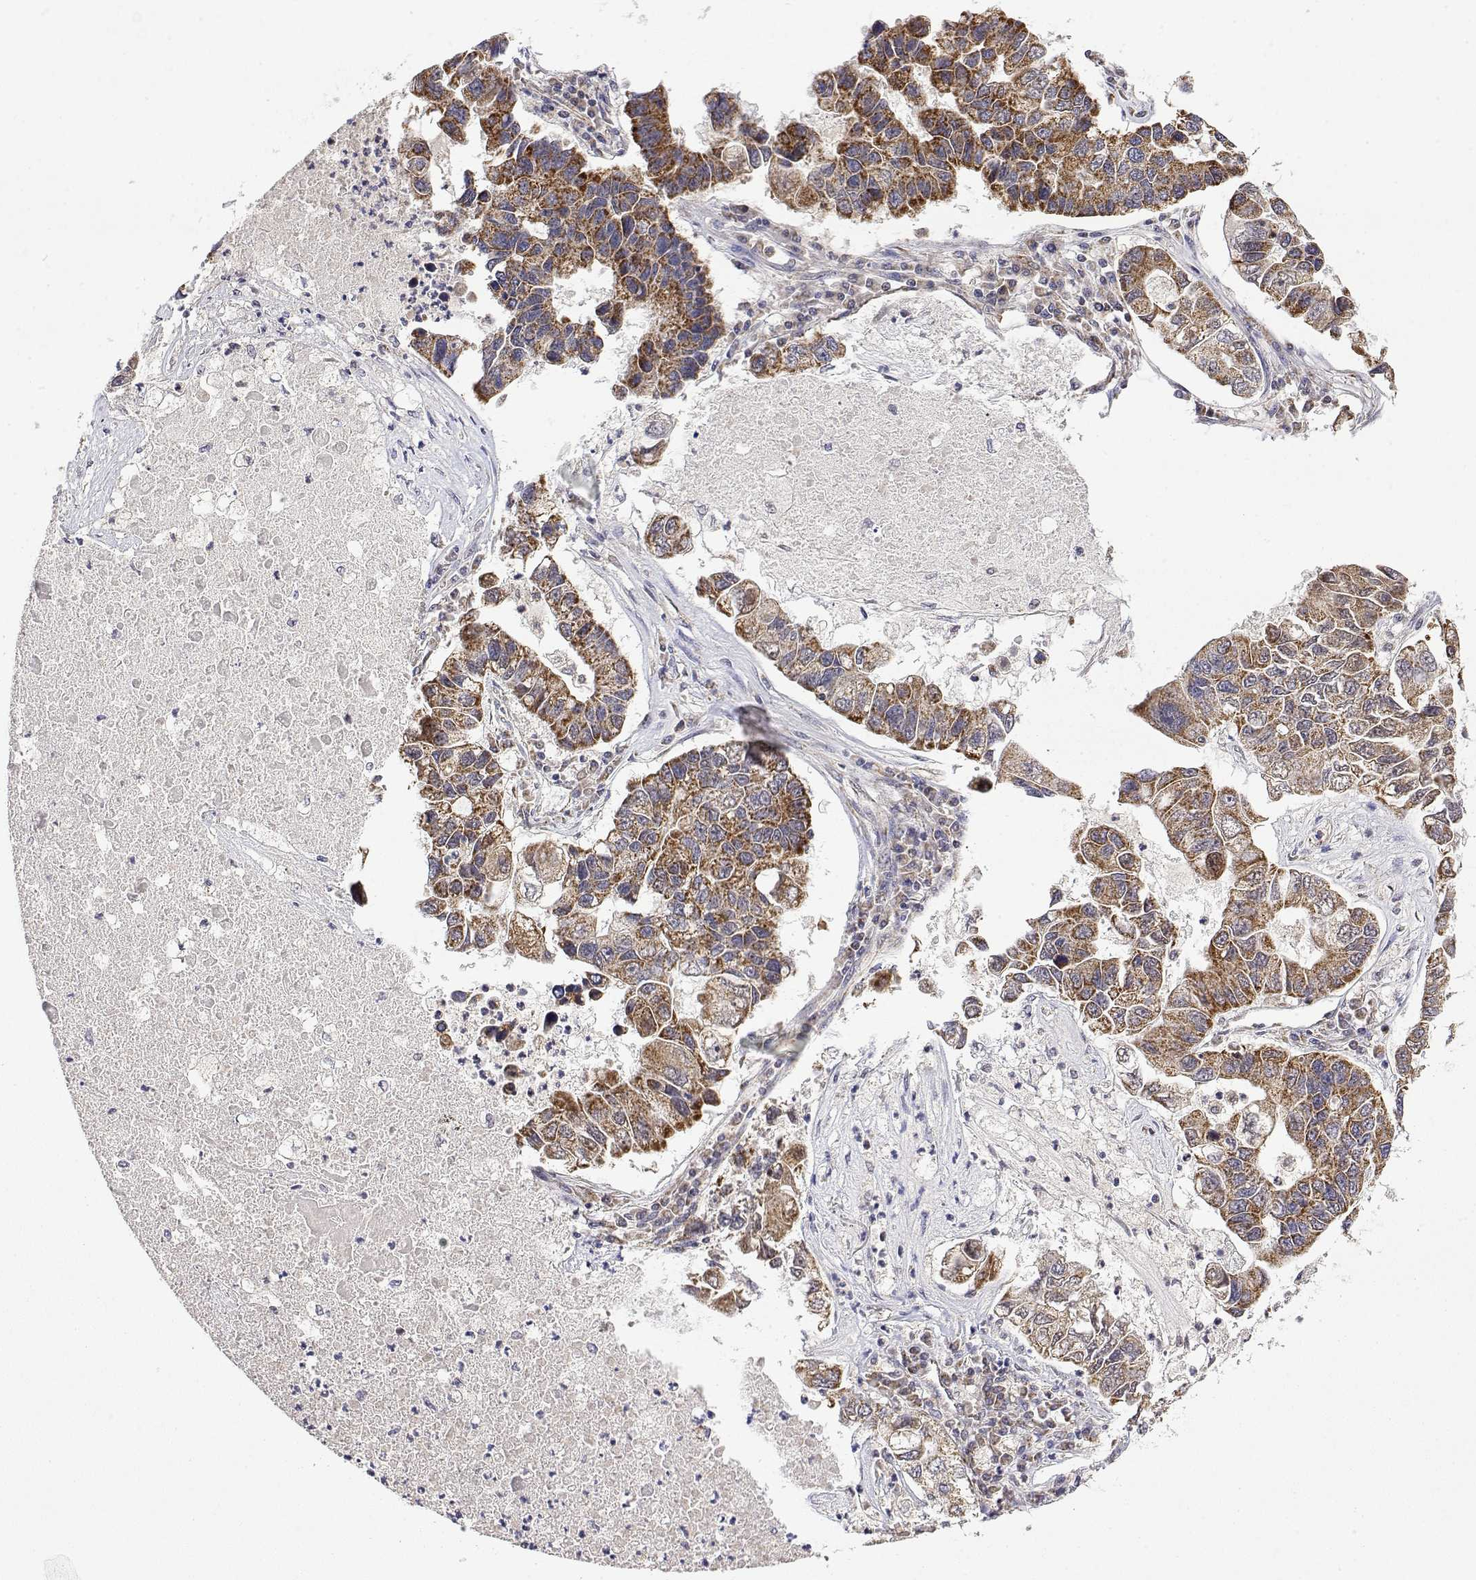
{"staining": {"intensity": "moderate", "quantity": ">75%", "location": "cytoplasmic/membranous"}, "tissue": "lung cancer", "cell_type": "Tumor cells", "image_type": "cancer", "snomed": [{"axis": "morphology", "description": "Adenocarcinoma, NOS"}, {"axis": "topography", "description": "Bronchus"}, {"axis": "topography", "description": "Lung"}], "caption": "Lung cancer was stained to show a protein in brown. There is medium levels of moderate cytoplasmic/membranous expression in approximately >75% of tumor cells. The protein is shown in brown color, while the nuclei are stained blue.", "gene": "GADD45GIP1", "patient": {"sex": "female", "age": 51}}